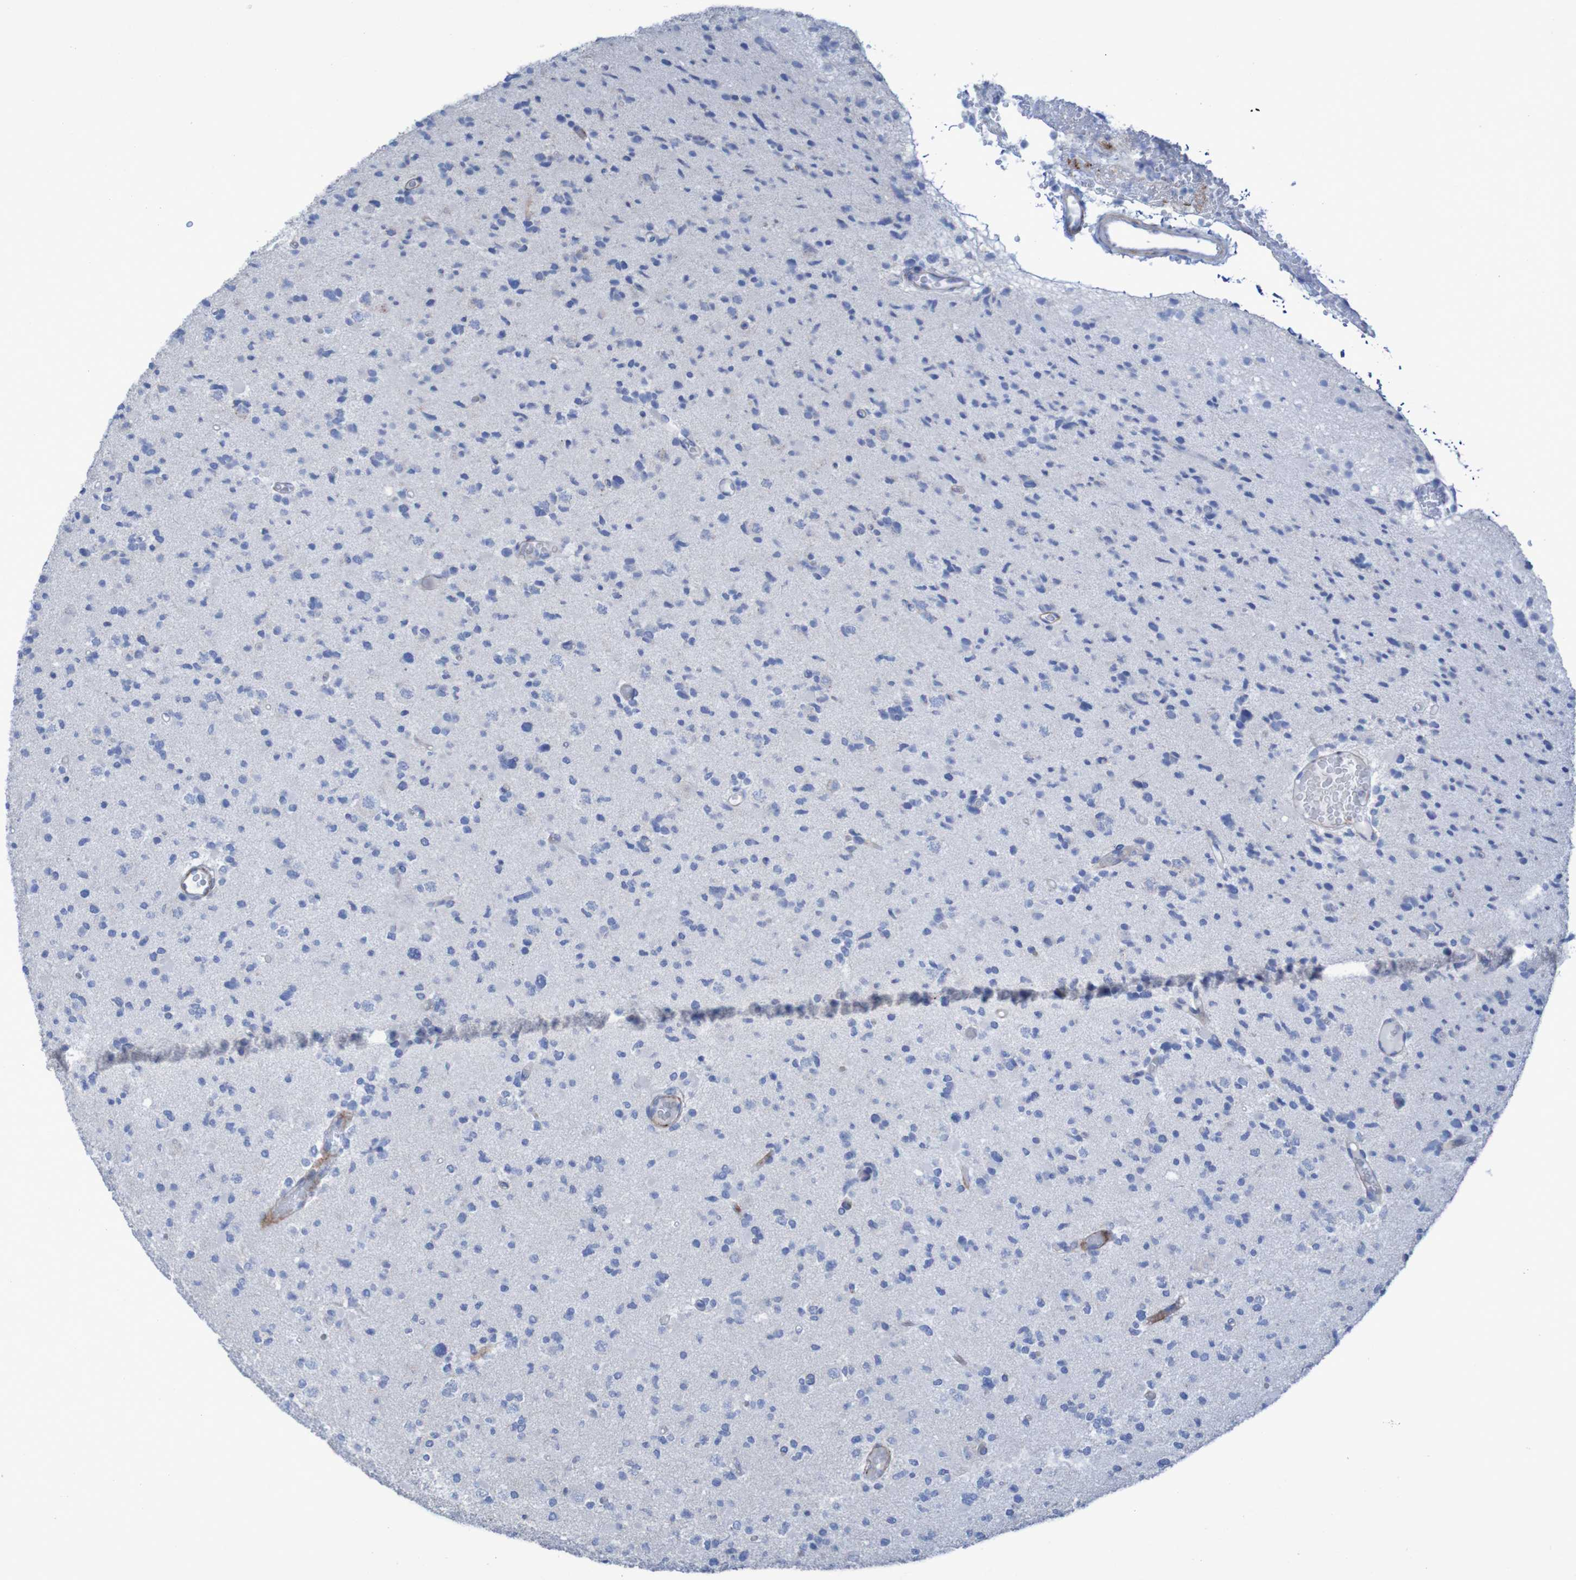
{"staining": {"intensity": "negative", "quantity": "none", "location": "none"}, "tissue": "glioma", "cell_type": "Tumor cells", "image_type": "cancer", "snomed": [{"axis": "morphology", "description": "Glioma, malignant, Low grade"}, {"axis": "topography", "description": "Brain"}], "caption": "An image of human malignant glioma (low-grade) is negative for staining in tumor cells. (Stains: DAB immunohistochemistry (IHC) with hematoxylin counter stain, Microscopy: brightfield microscopy at high magnification).", "gene": "RNF182", "patient": {"sex": "female", "age": 22}}